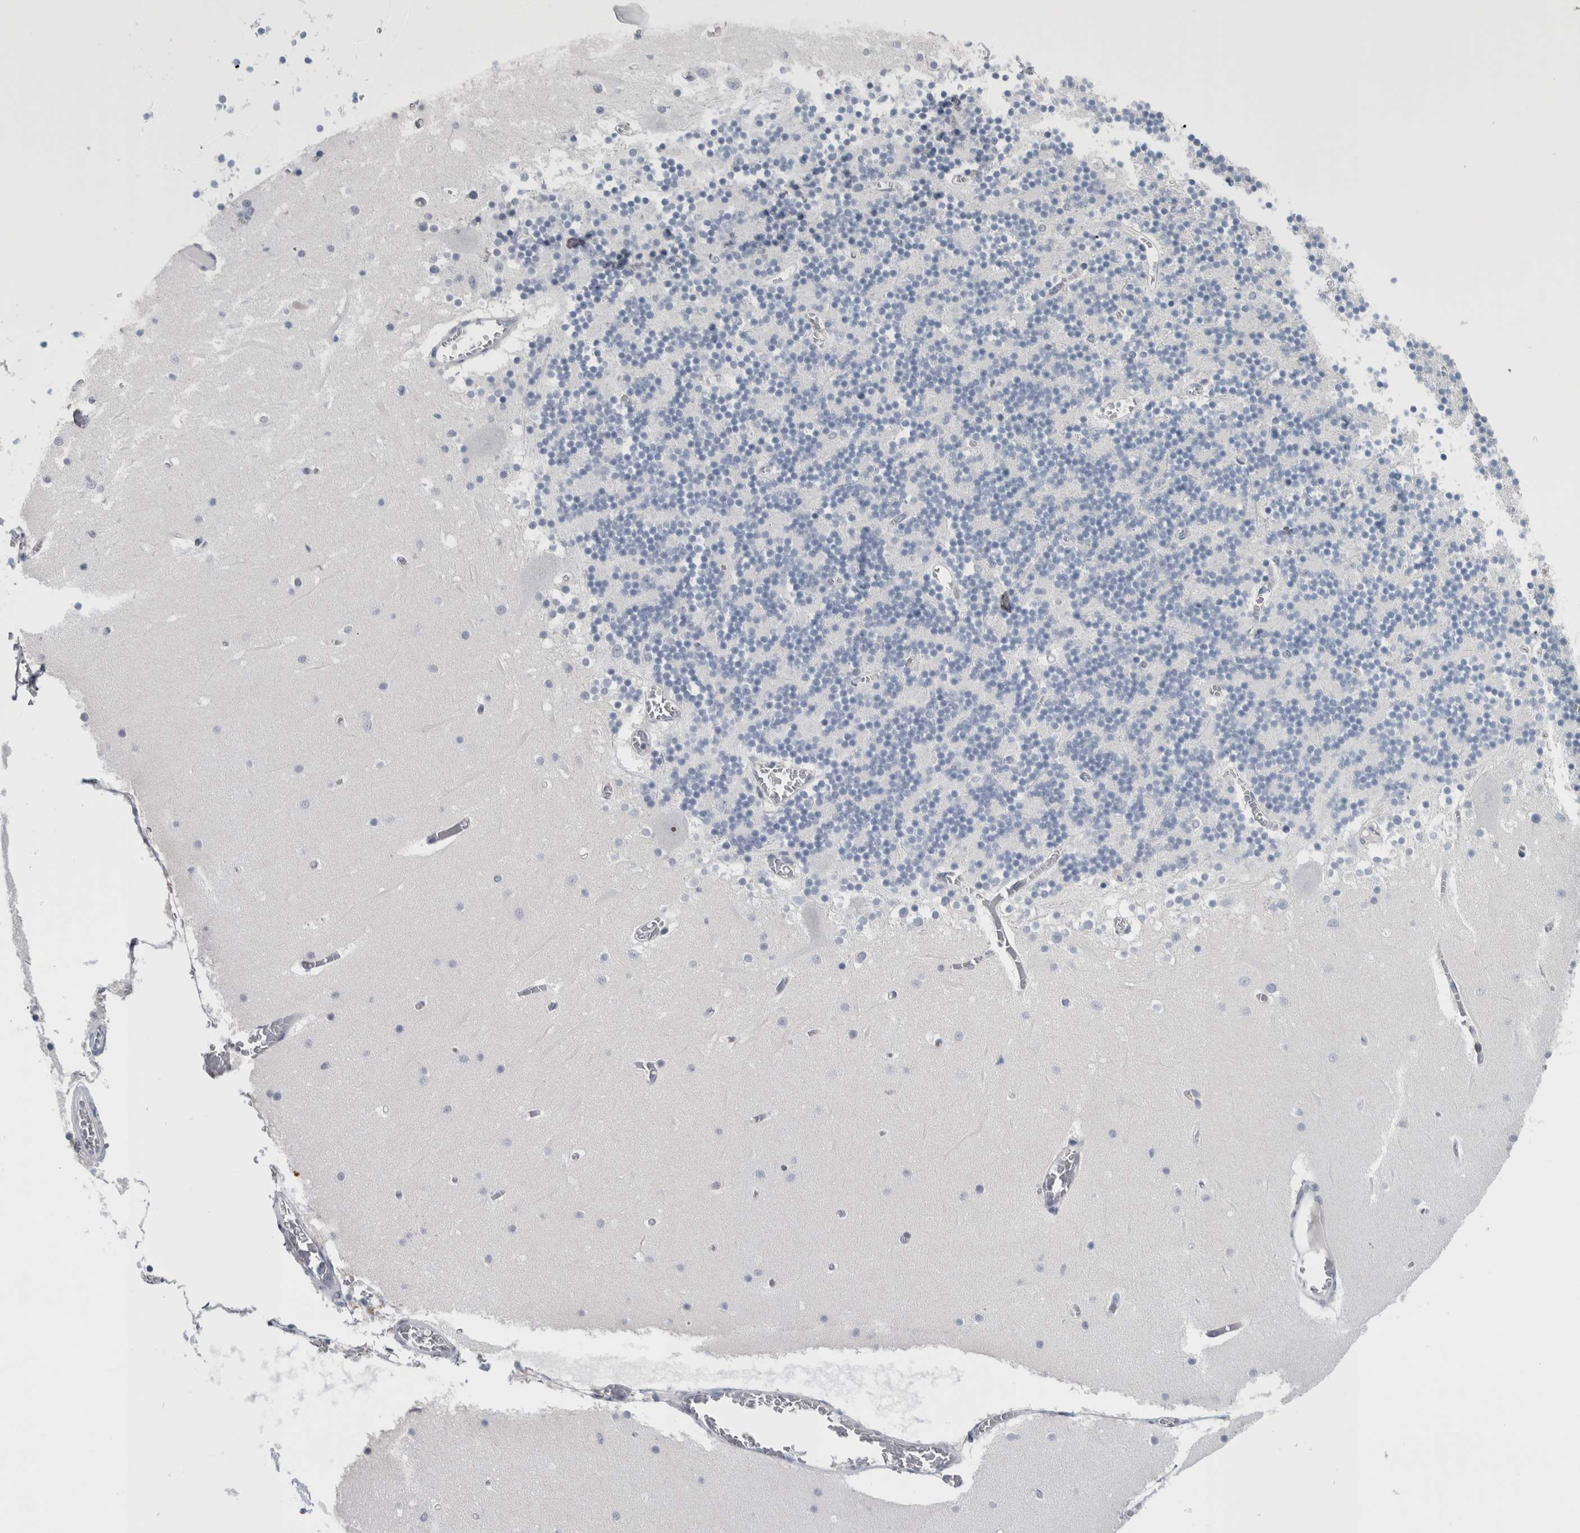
{"staining": {"intensity": "negative", "quantity": "none", "location": "none"}, "tissue": "cerebellum", "cell_type": "Cells in granular layer", "image_type": "normal", "snomed": [{"axis": "morphology", "description": "Normal tissue, NOS"}, {"axis": "topography", "description": "Cerebellum"}], "caption": "Protein analysis of unremarkable cerebellum shows no significant positivity in cells in granular layer. (Stains: DAB (3,3'-diaminobenzidine) IHC with hematoxylin counter stain, Microscopy: brightfield microscopy at high magnification).", "gene": "ANKFY1", "patient": {"sex": "female", "age": 28}}